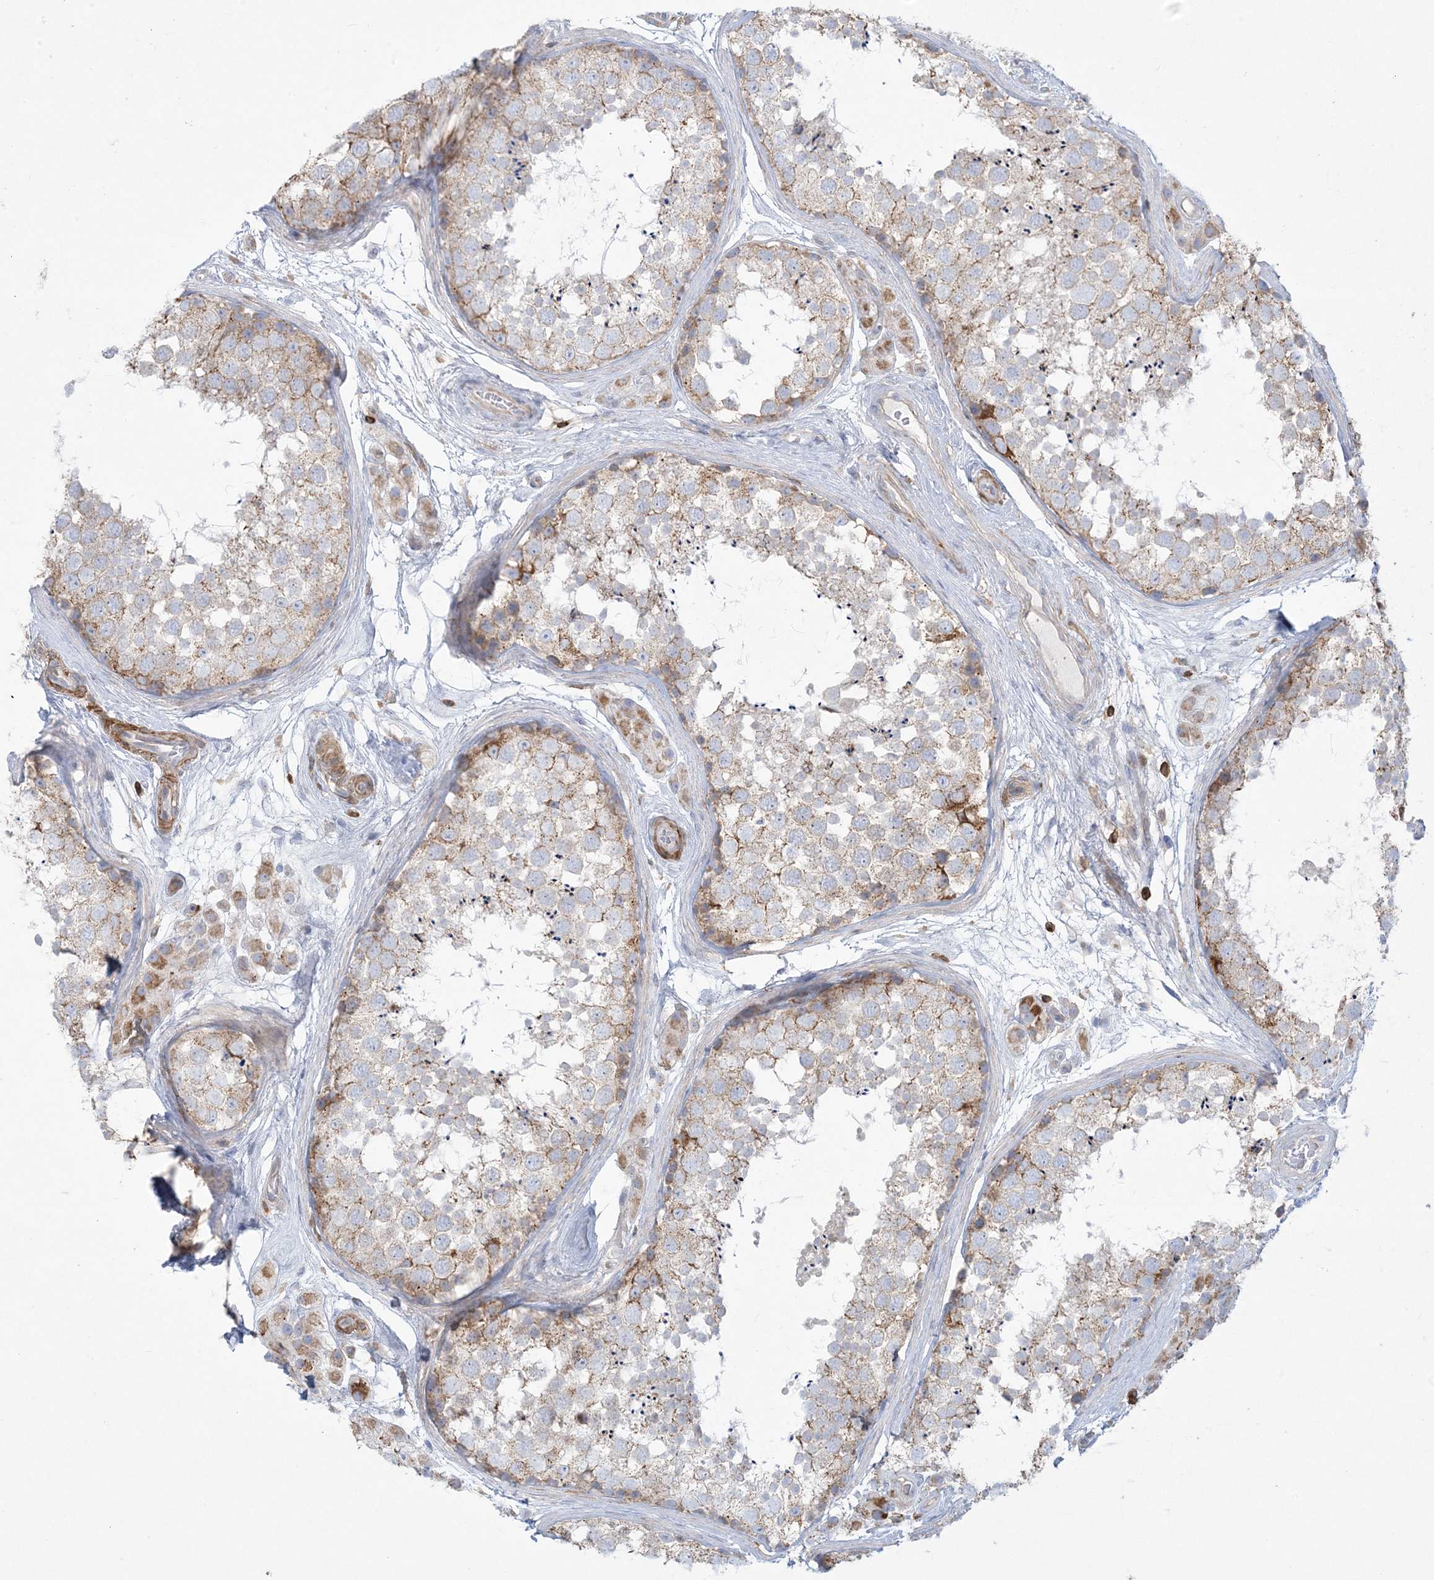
{"staining": {"intensity": "moderate", "quantity": "<25%", "location": "cytoplasmic/membranous"}, "tissue": "testis", "cell_type": "Cells in seminiferous ducts", "image_type": "normal", "snomed": [{"axis": "morphology", "description": "Normal tissue, NOS"}, {"axis": "topography", "description": "Testis"}], "caption": "DAB immunohistochemical staining of unremarkable human testis reveals moderate cytoplasmic/membranous protein expression in approximately <25% of cells in seminiferous ducts. The protein of interest is stained brown, and the nuclei are stained in blue (DAB IHC with brightfield microscopy, high magnification).", "gene": "ARHGAP30", "patient": {"sex": "male", "age": 56}}